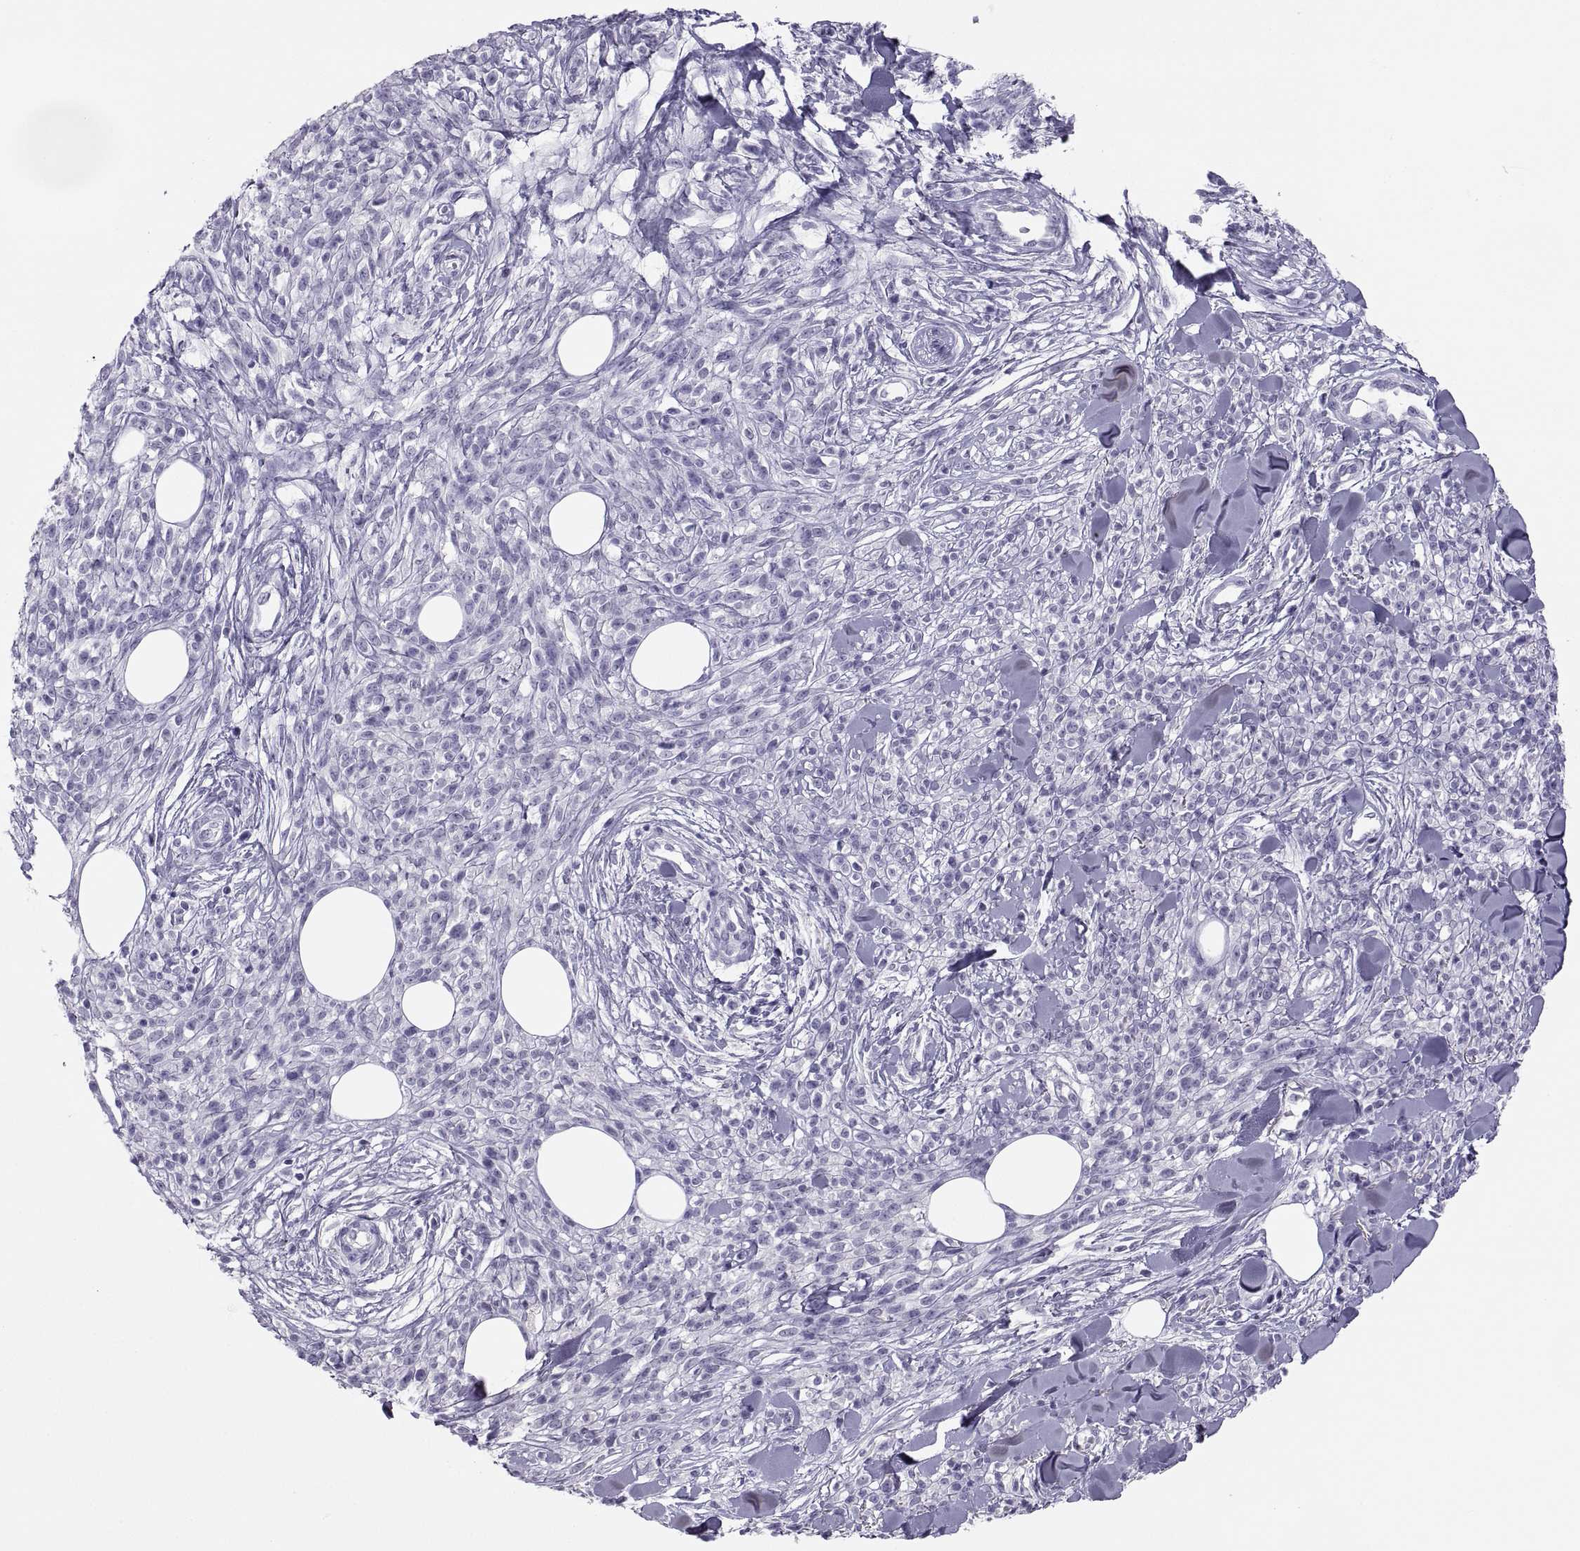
{"staining": {"intensity": "negative", "quantity": "none", "location": "none"}, "tissue": "melanoma", "cell_type": "Tumor cells", "image_type": "cancer", "snomed": [{"axis": "morphology", "description": "Malignant melanoma, NOS"}, {"axis": "topography", "description": "Skin"}, {"axis": "topography", "description": "Skin of trunk"}], "caption": "Protein analysis of melanoma exhibits no significant expression in tumor cells.", "gene": "MAGEB2", "patient": {"sex": "male", "age": 74}}